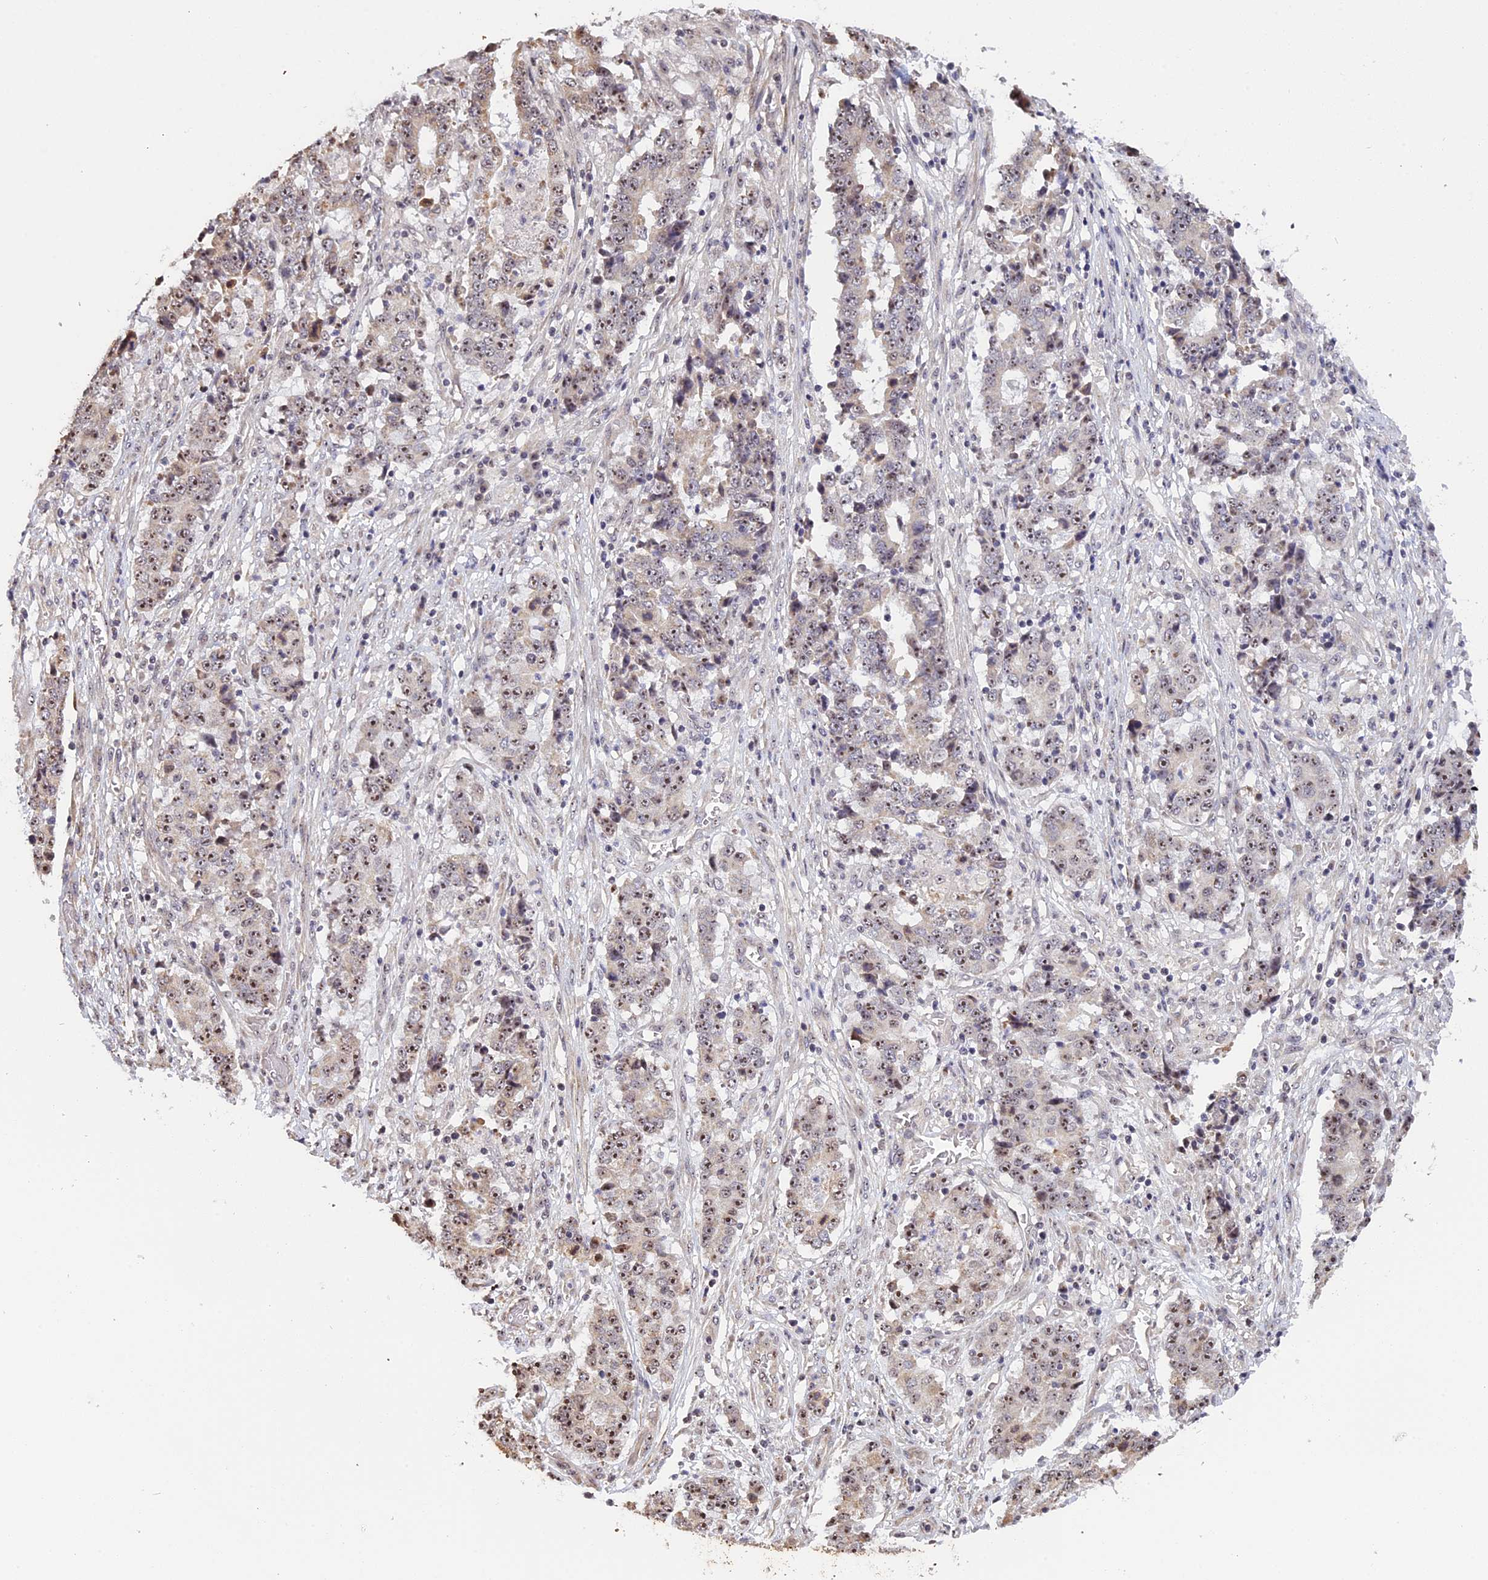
{"staining": {"intensity": "moderate", "quantity": "25%-75%", "location": "nuclear"}, "tissue": "stomach cancer", "cell_type": "Tumor cells", "image_type": "cancer", "snomed": [{"axis": "morphology", "description": "Adenocarcinoma, NOS"}, {"axis": "topography", "description": "Stomach"}], "caption": "Immunohistochemistry of human stomach cancer shows medium levels of moderate nuclear staining in about 25%-75% of tumor cells.", "gene": "MGA", "patient": {"sex": "male", "age": 59}}